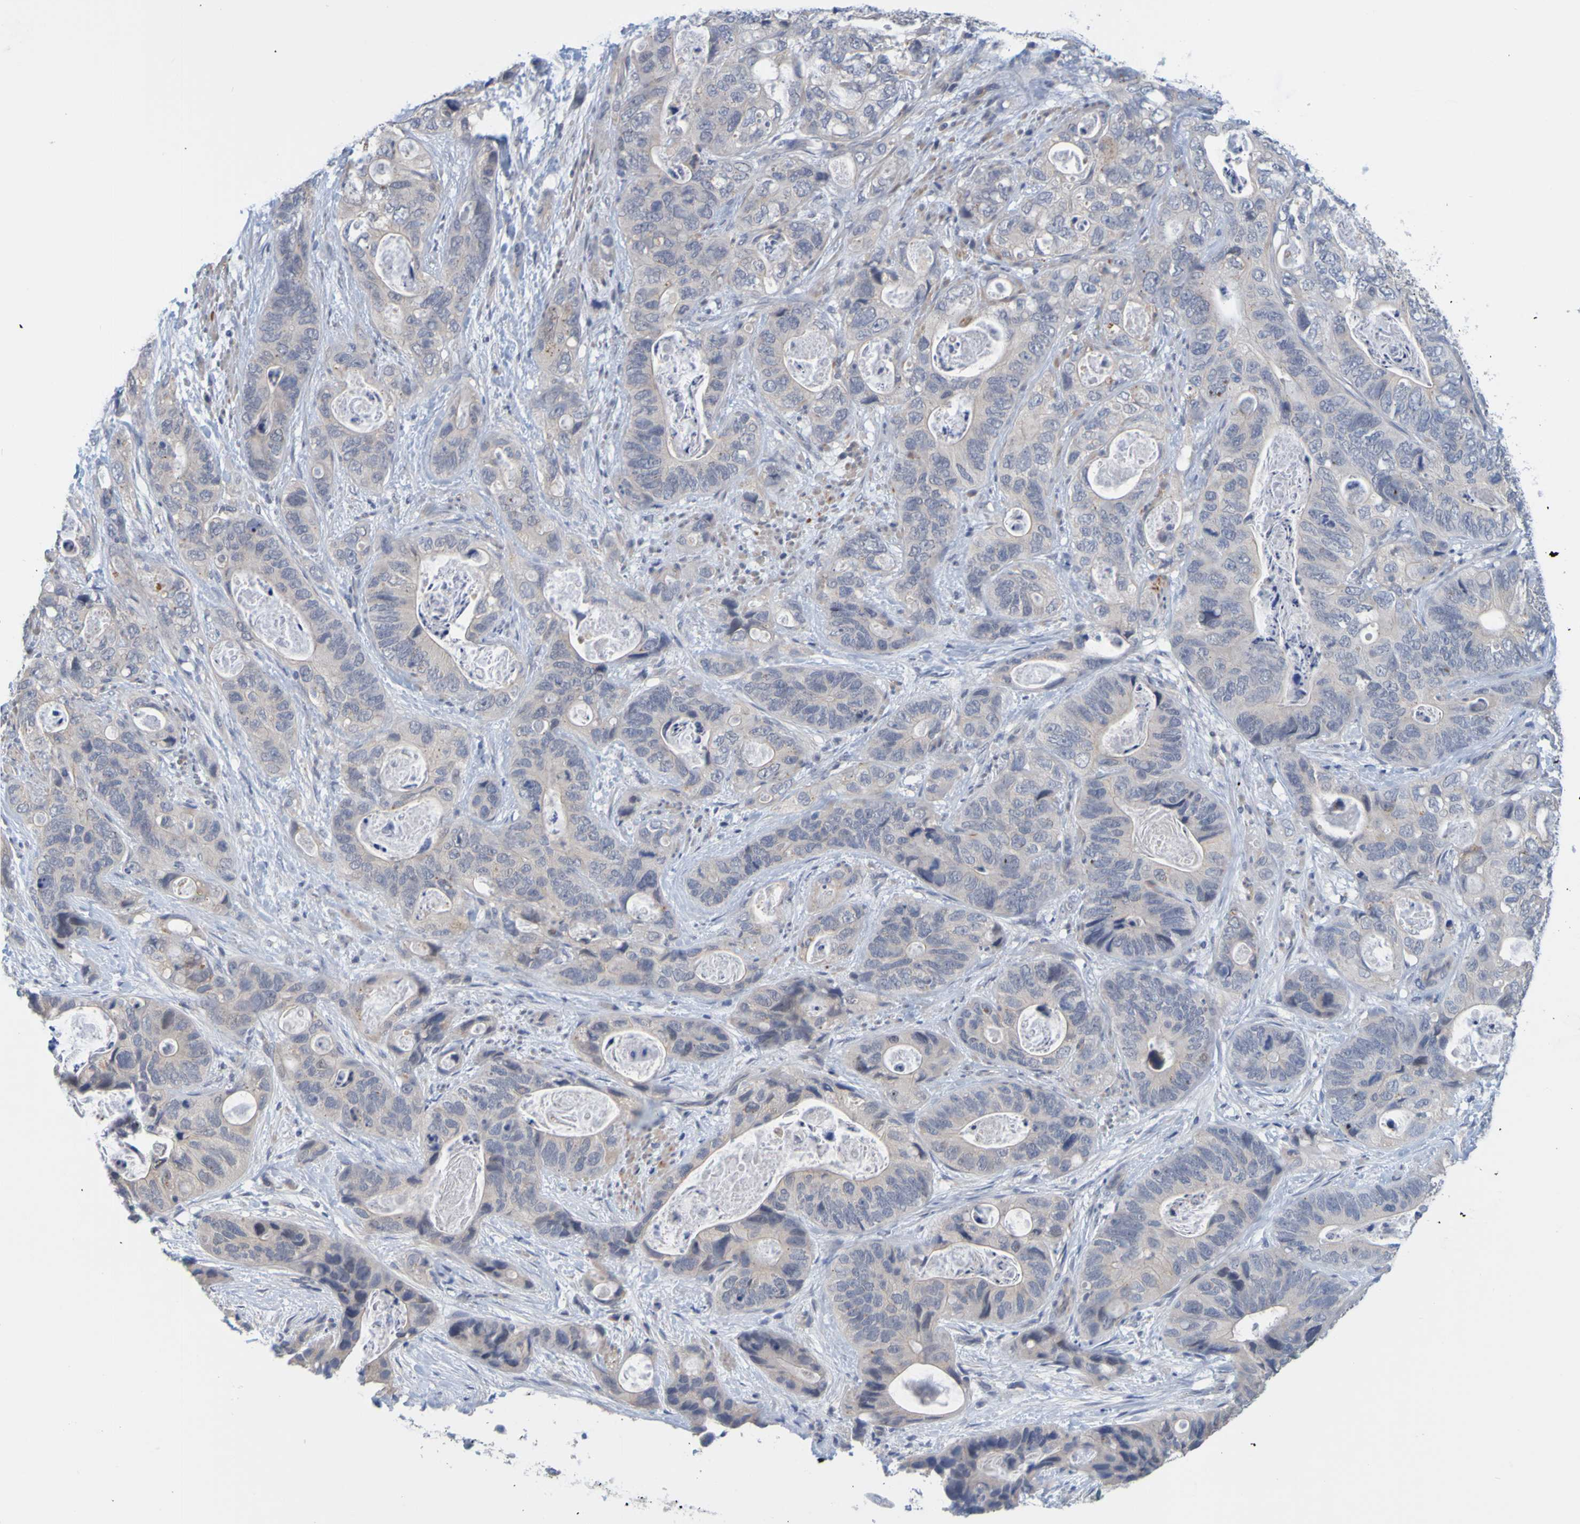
{"staining": {"intensity": "negative", "quantity": "none", "location": "none"}, "tissue": "stomach cancer", "cell_type": "Tumor cells", "image_type": "cancer", "snomed": [{"axis": "morphology", "description": "Adenocarcinoma, NOS"}, {"axis": "topography", "description": "Stomach"}], "caption": "Protein analysis of stomach cancer (adenocarcinoma) exhibits no significant positivity in tumor cells.", "gene": "ENDOU", "patient": {"sex": "female", "age": 89}}